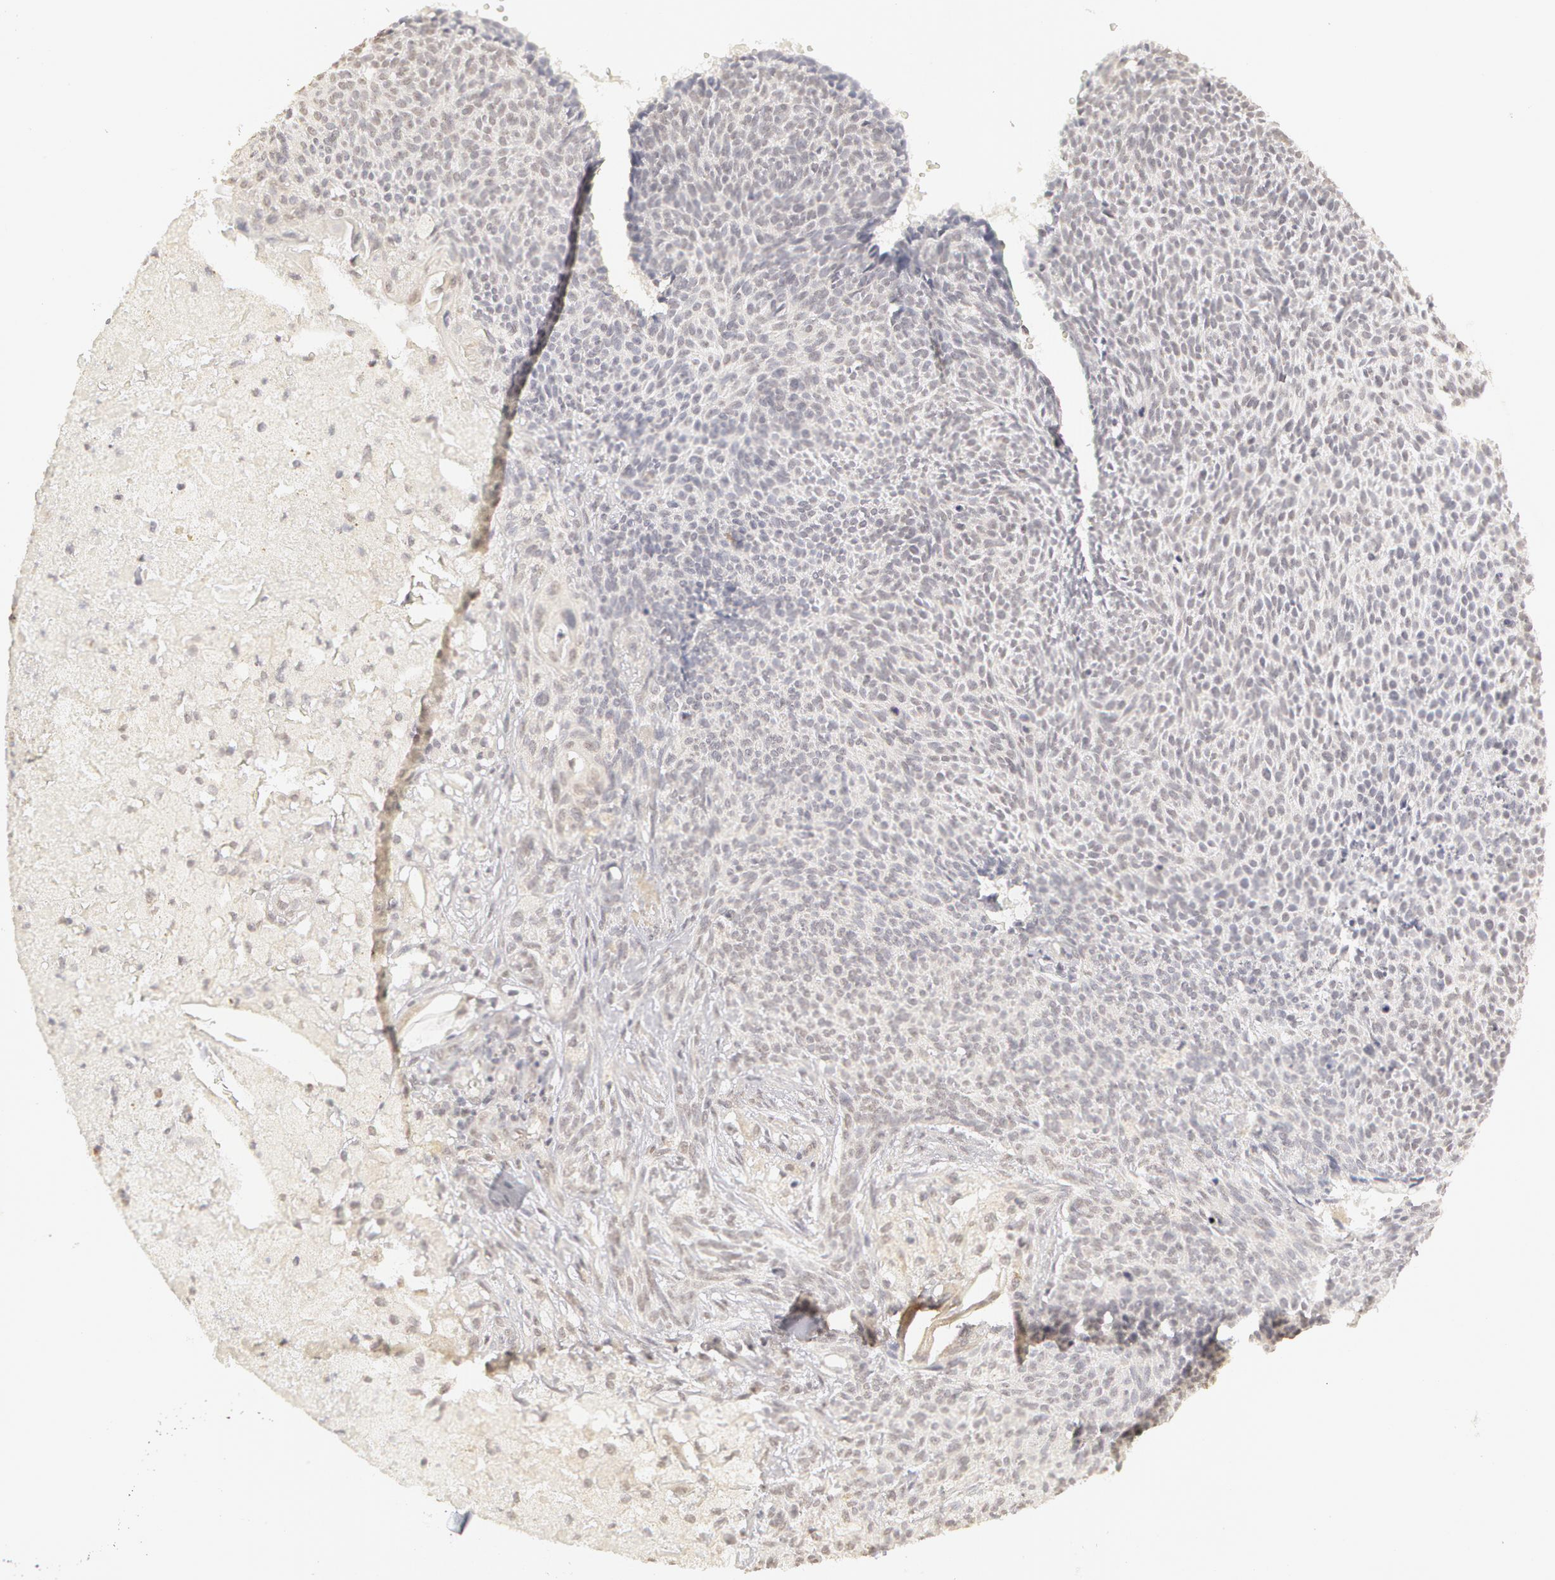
{"staining": {"intensity": "negative", "quantity": "none", "location": "none"}, "tissue": "skin cancer", "cell_type": "Tumor cells", "image_type": "cancer", "snomed": [{"axis": "morphology", "description": "Basal cell carcinoma"}, {"axis": "topography", "description": "Skin"}], "caption": "Immunohistochemistry (IHC) of skin basal cell carcinoma reveals no expression in tumor cells.", "gene": "ADAM10", "patient": {"sex": "male", "age": 84}}